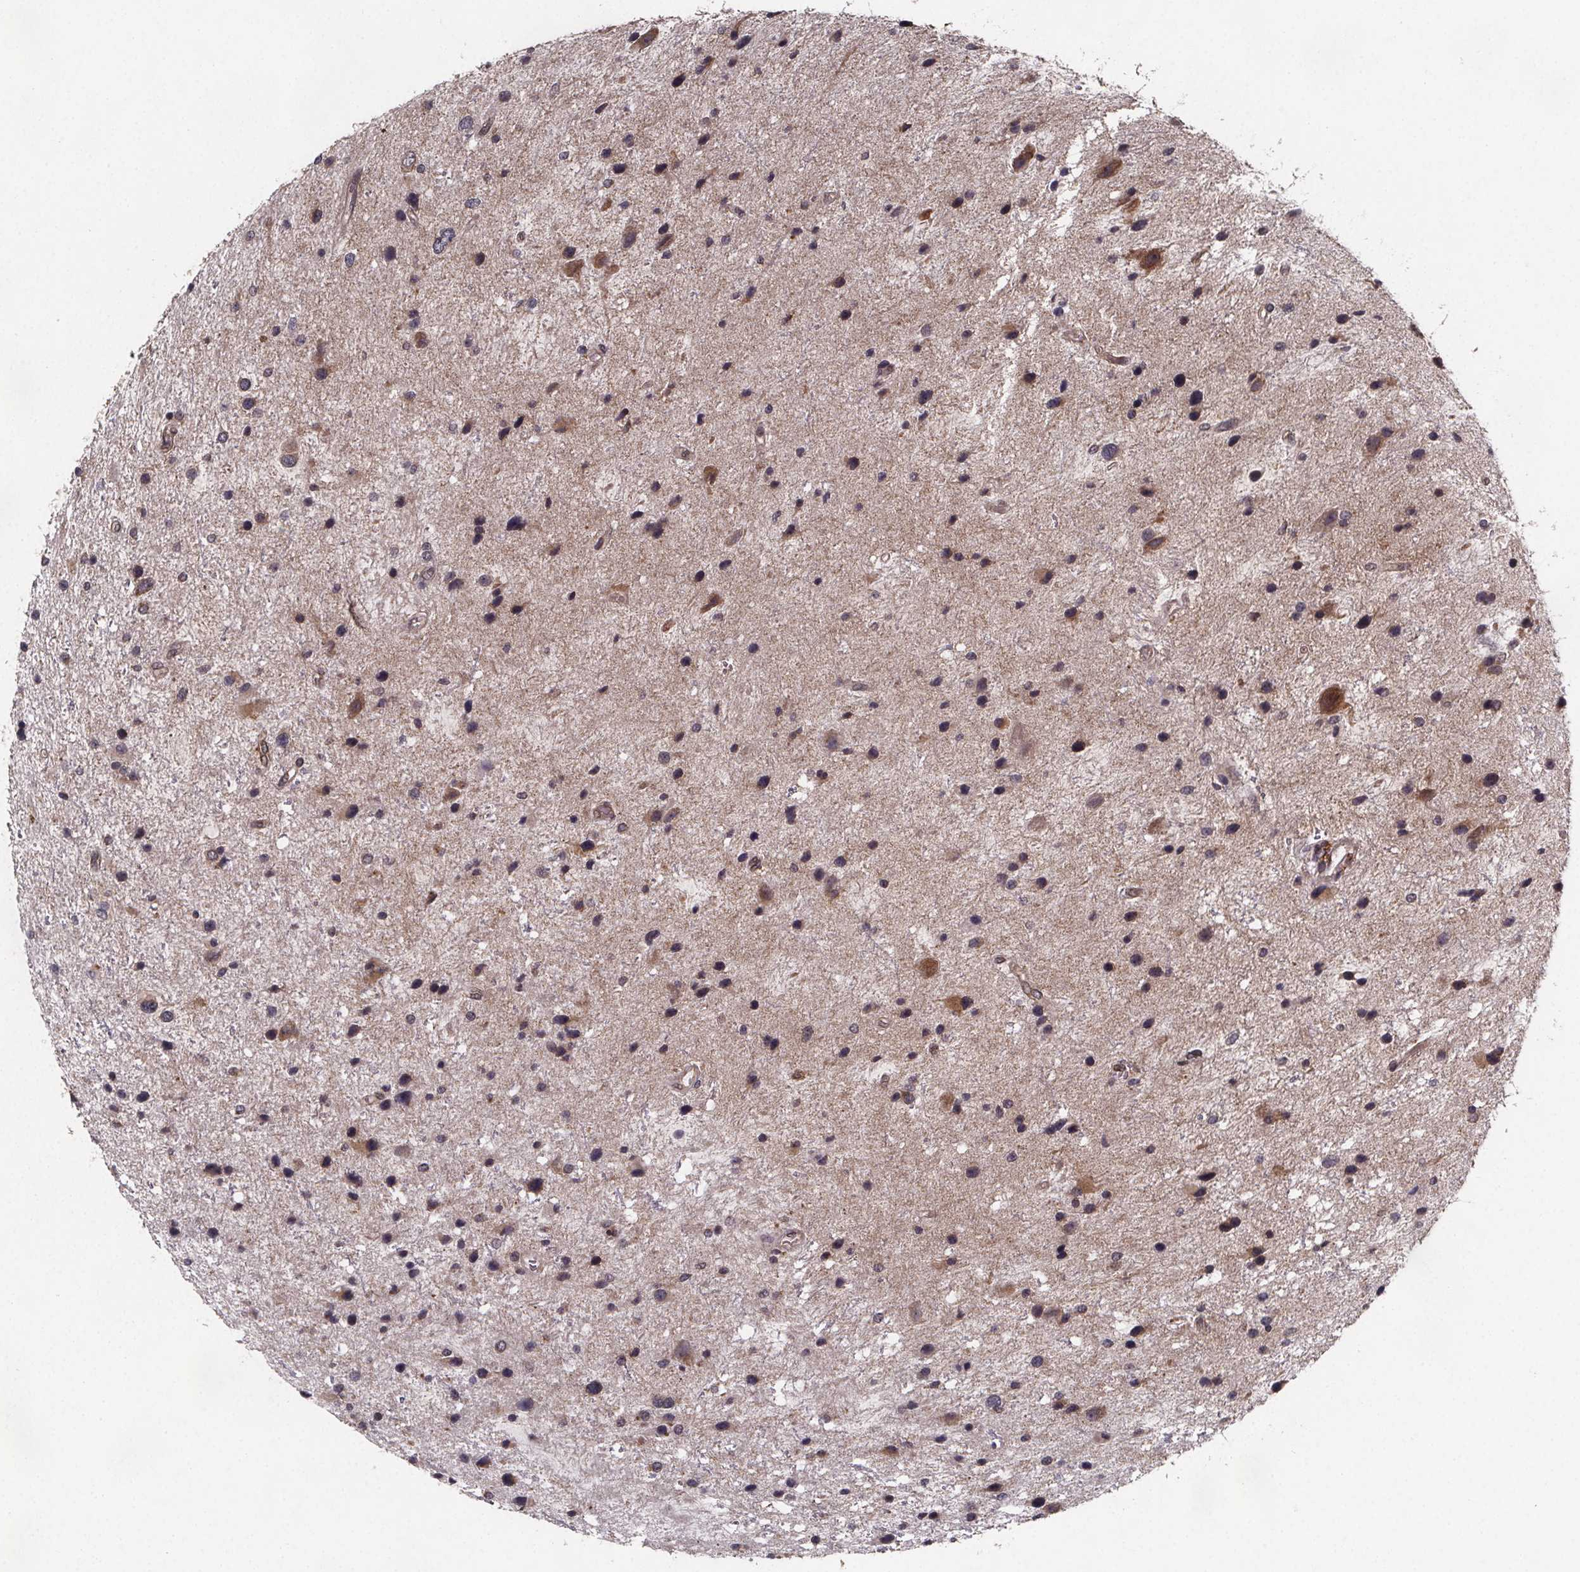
{"staining": {"intensity": "weak", "quantity": "25%-75%", "location": "cytoplasmic/membranous"}, "tissue": "glioma", "cell_type": "Tumor cells", "image_type": "cancer", "snomed": [{"axis": "morphology", "description": "Glioma, malignant, Low grade"}, {"axis": "topography", "description": "Brain"}], "caption": "Malignant glioma (low-grade) tissue reveals weak cytoplasmic/membranous positivity in about 25%-75% of tumor cells The staining is performed using DAB (3,3'-diaminobenzidine) brown chromogen to label protein expression. The nuclei are counter-stained blue using hematoxylin.", "gene": "PIERCE2", "patient": {"sex": "female", "age": 32}}